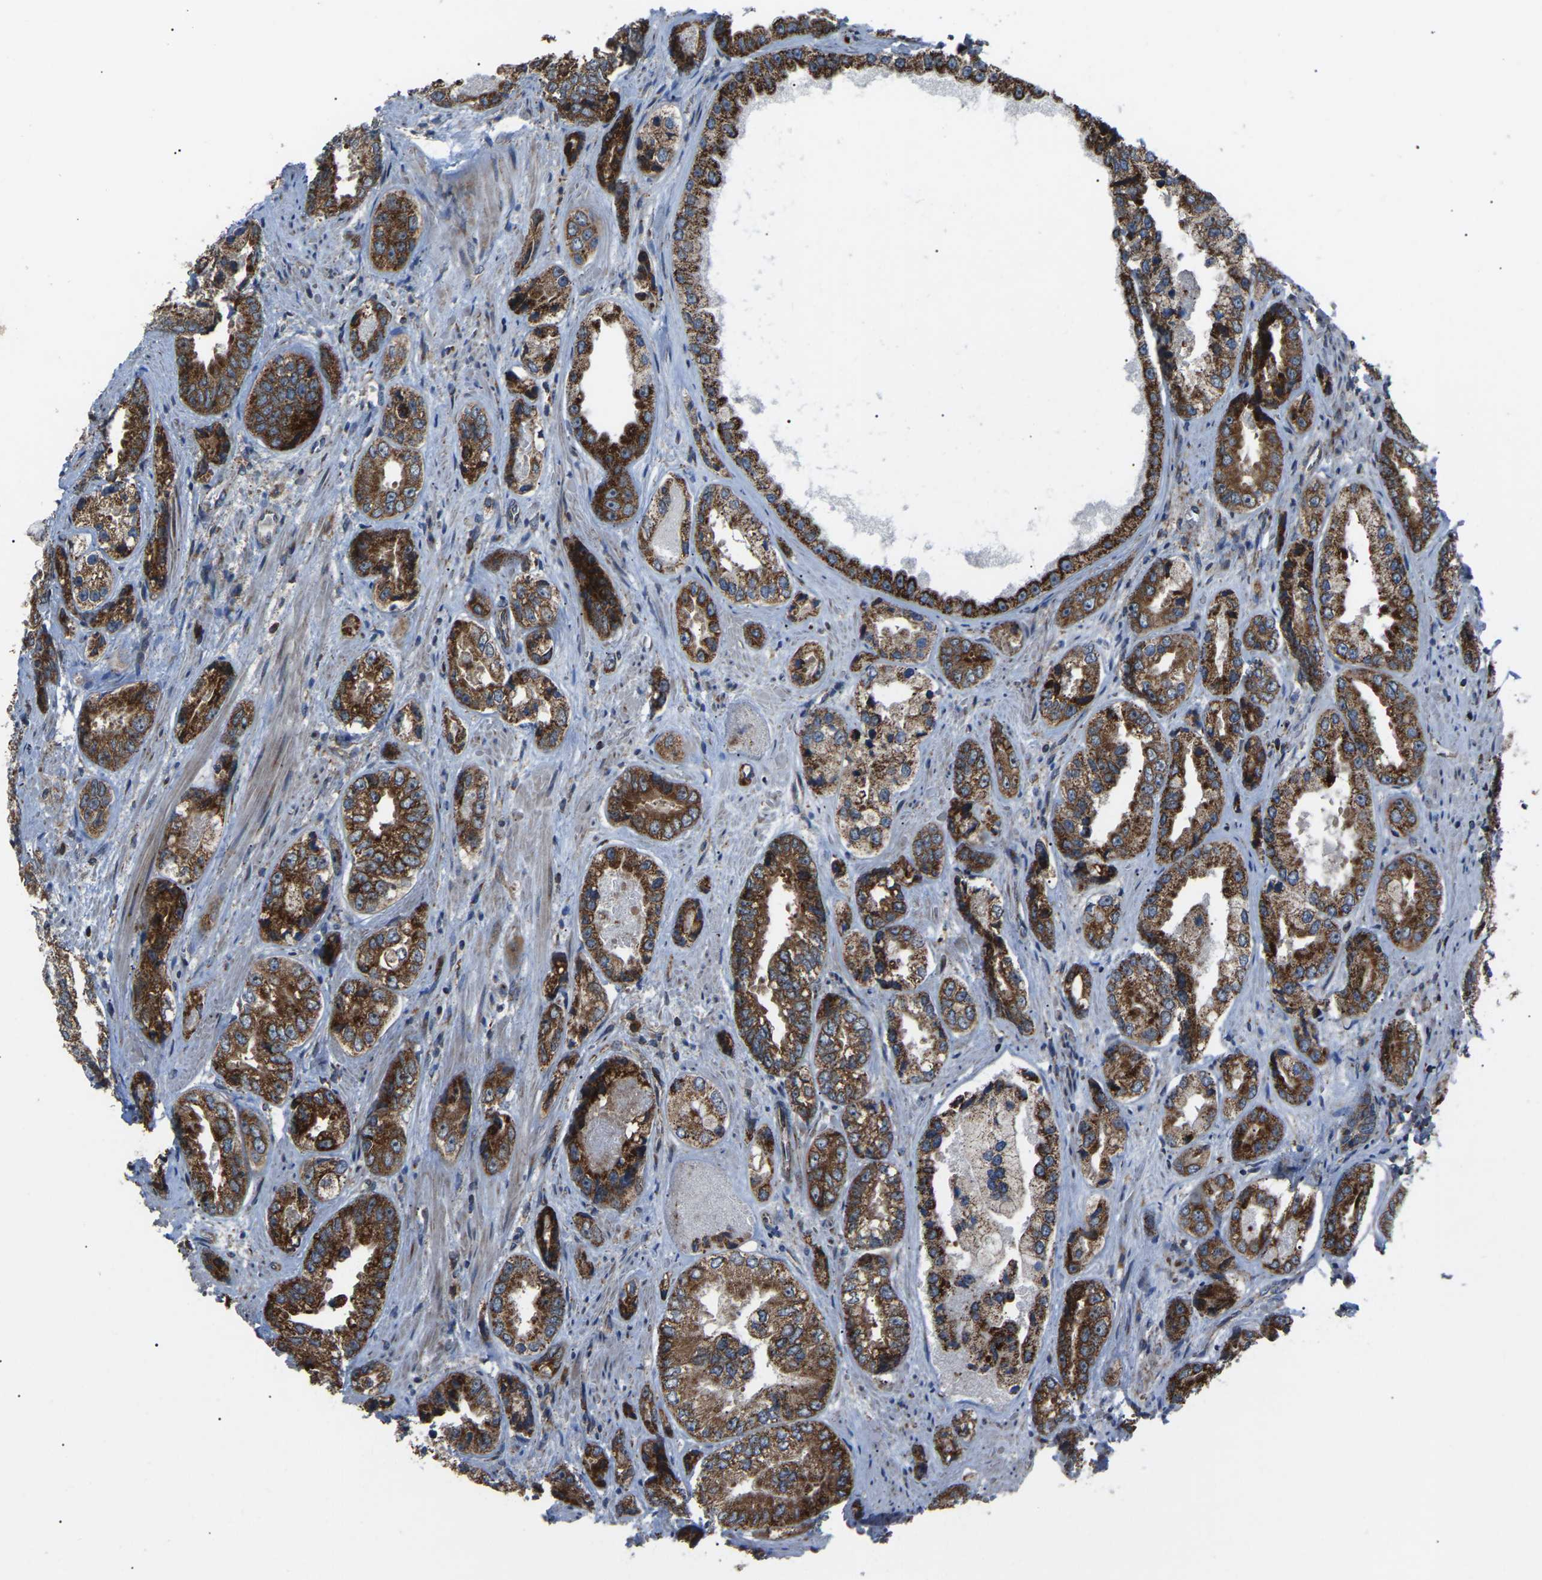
{"staining": {"intensity": "strong", "quantity": ">75%", "location": "cytoplasmic/membranous"}, "tissue": "prostate cancer", "cell_type": "Tumor cells", "image_type": "cancer", "snomed": [{"axis": "morphology", "description": "Adenocarcinoma, High grade"}, {"axis": "topography", "description": "Prostate"}], "caption": "Immunohistochemical staining of adenocarcinoma (high-grade) (prostate) demonstrates high levels of strong cytoplasmic/membranous expression in approximately >75% of tumor cells.", "gene": "AGO2", "patient": {"sex": "male", "age": 61}}